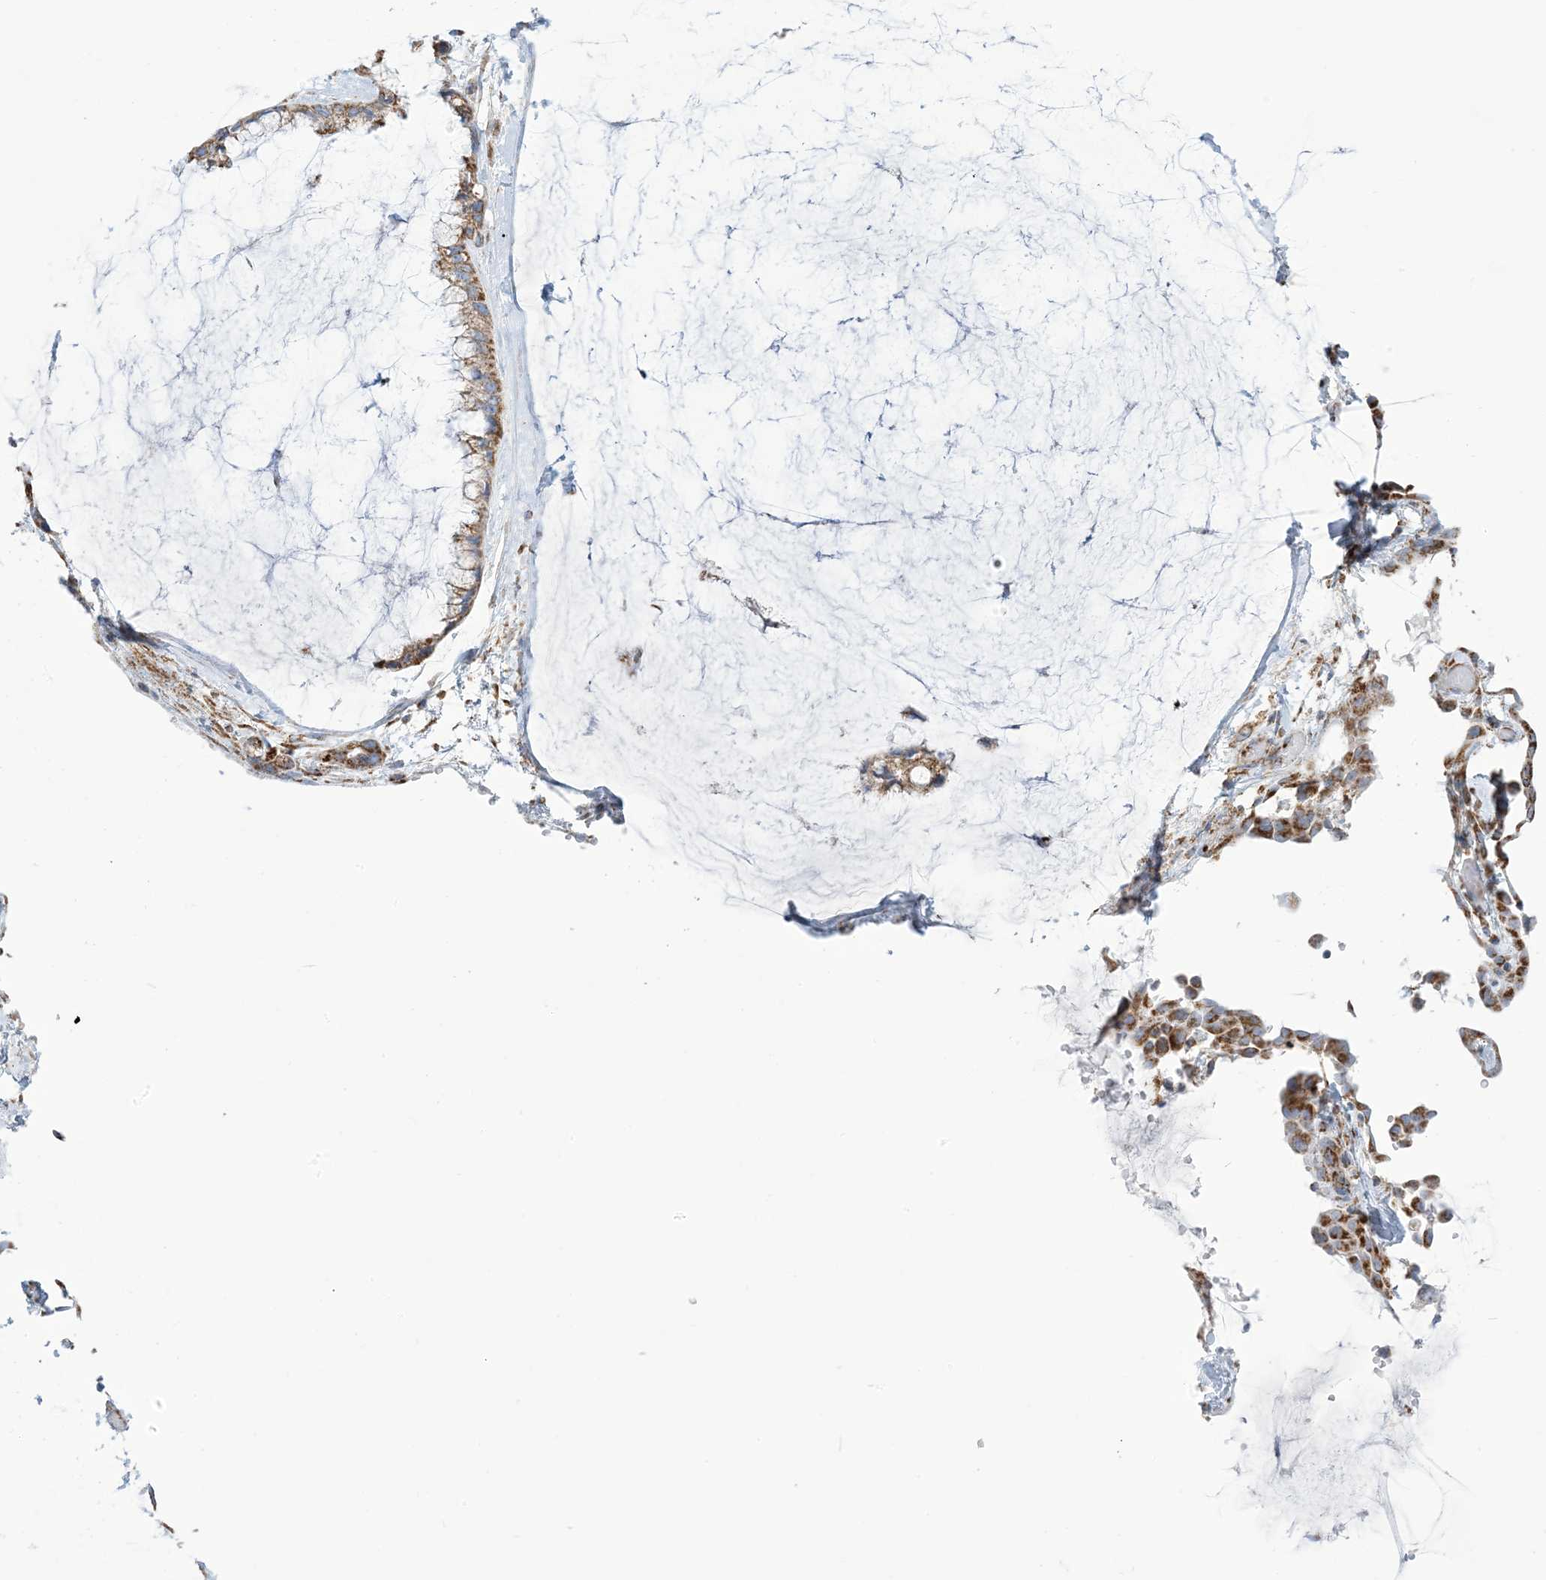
{"staining": {"intensity": "moderate", "quantity": ">75%", "location": "cytoplasmic/membranous"}, "tissue": "ovarian cancer", "cell_type": "Tumor cells", "image_type": "cancer", "snomed": [{"axis": "morphology", "description": "Cystadenocarcinoma, mucinous, NOS"}, {"axis": "topography", "description": "Ovary"}], "caption": "A brown stain shows moderate cytoplasmic/membranous expression of a protein in human ovarian mucinous cystadenocarcinoma tumor cells.", "gene": "SAMM50", "patient": {"sex": "female", "age": 39}}